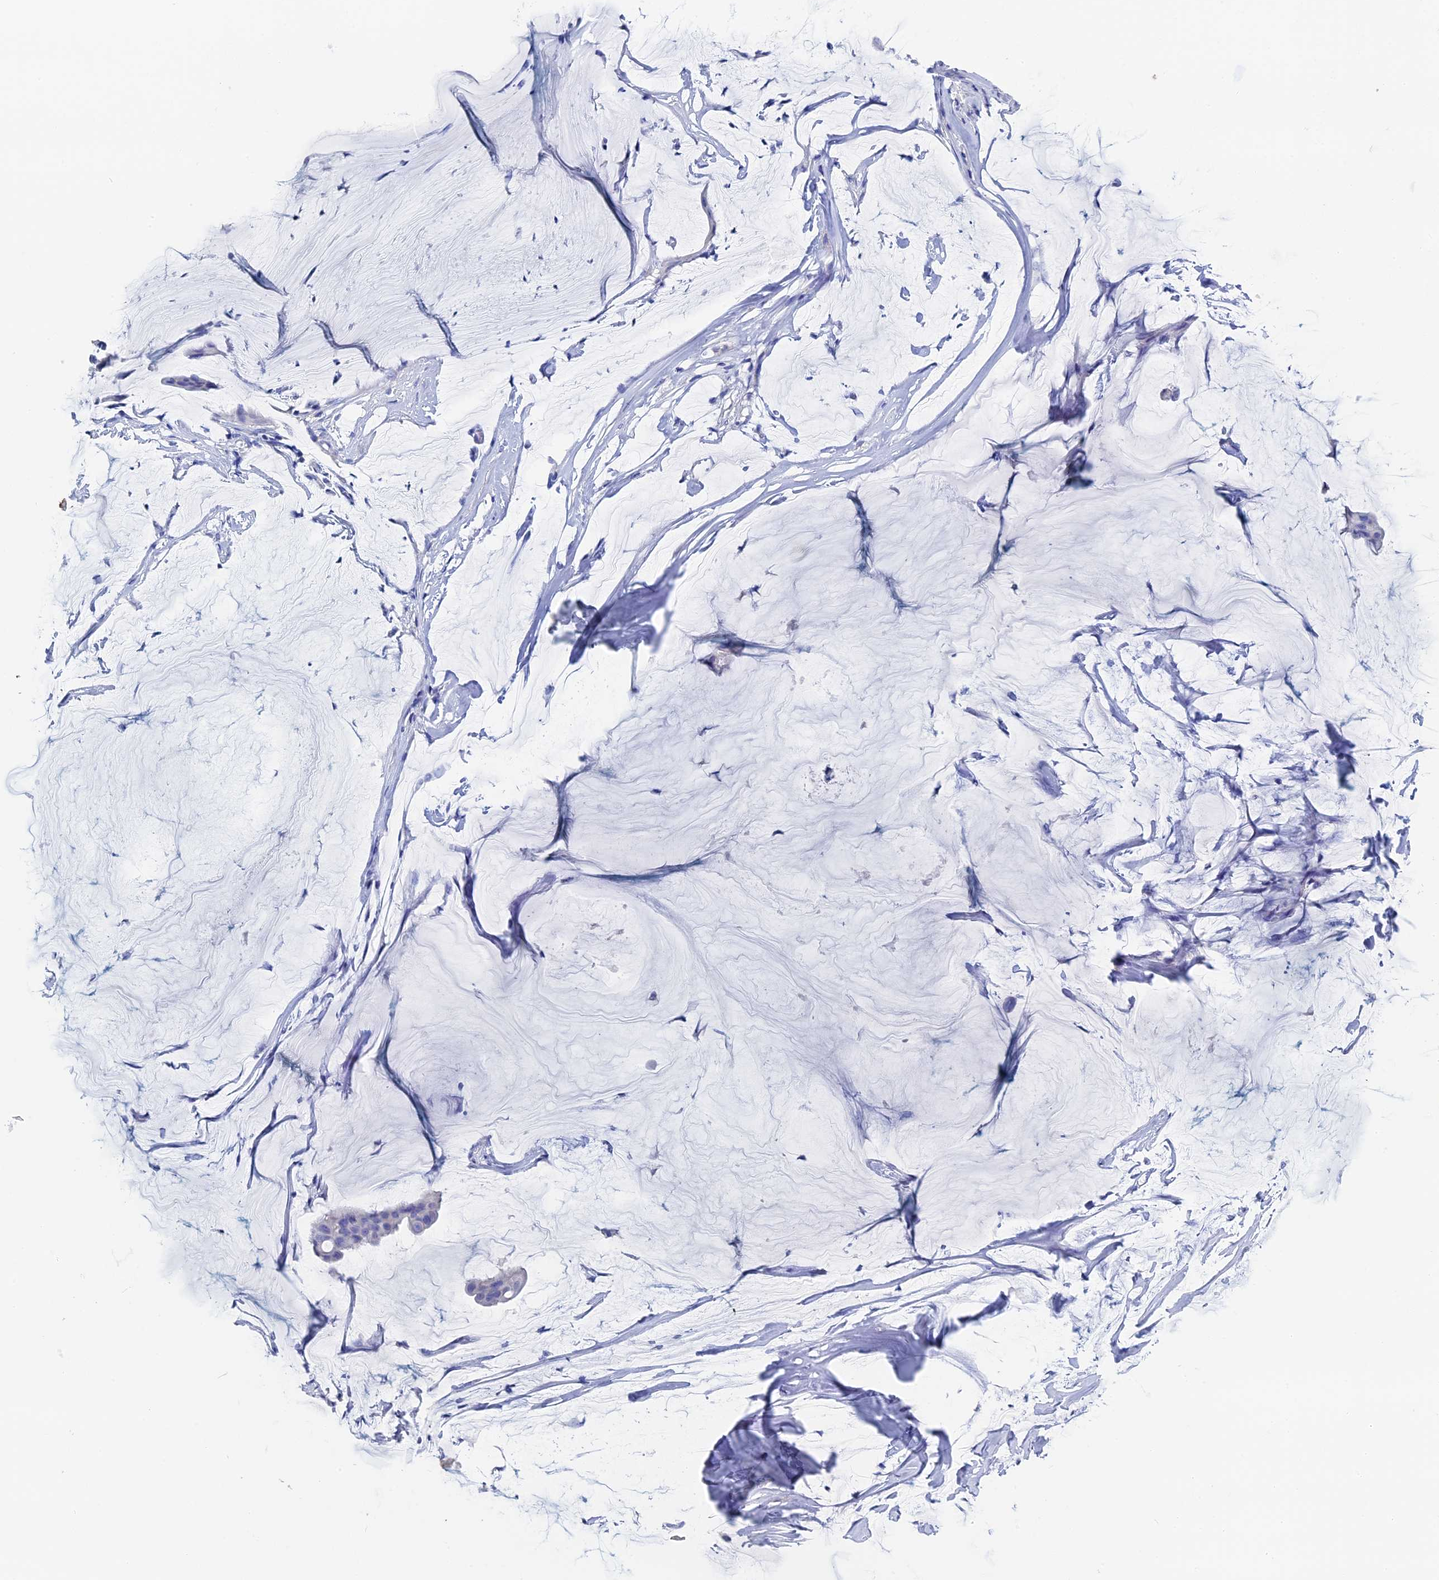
{"staining": {"intensity": "negative", "quantity": "none", "location": "none"}, "tissue": "ovarian cancer", "cell_type": "Tumor cells", "image_type": "cancer", "snomed": [{"axis": "morphology", "description": "Cystadenocarcinoma, mucinous, NOS"}, {"axis": "topography", "description": "Ovary"}], "caption": "Human ovarian cancer stained for a protein using immunohistochemistry demonstrates no expression in tumor cells.", "gene": "UNC119", "patient": {"sex": "female", "age": 73}}